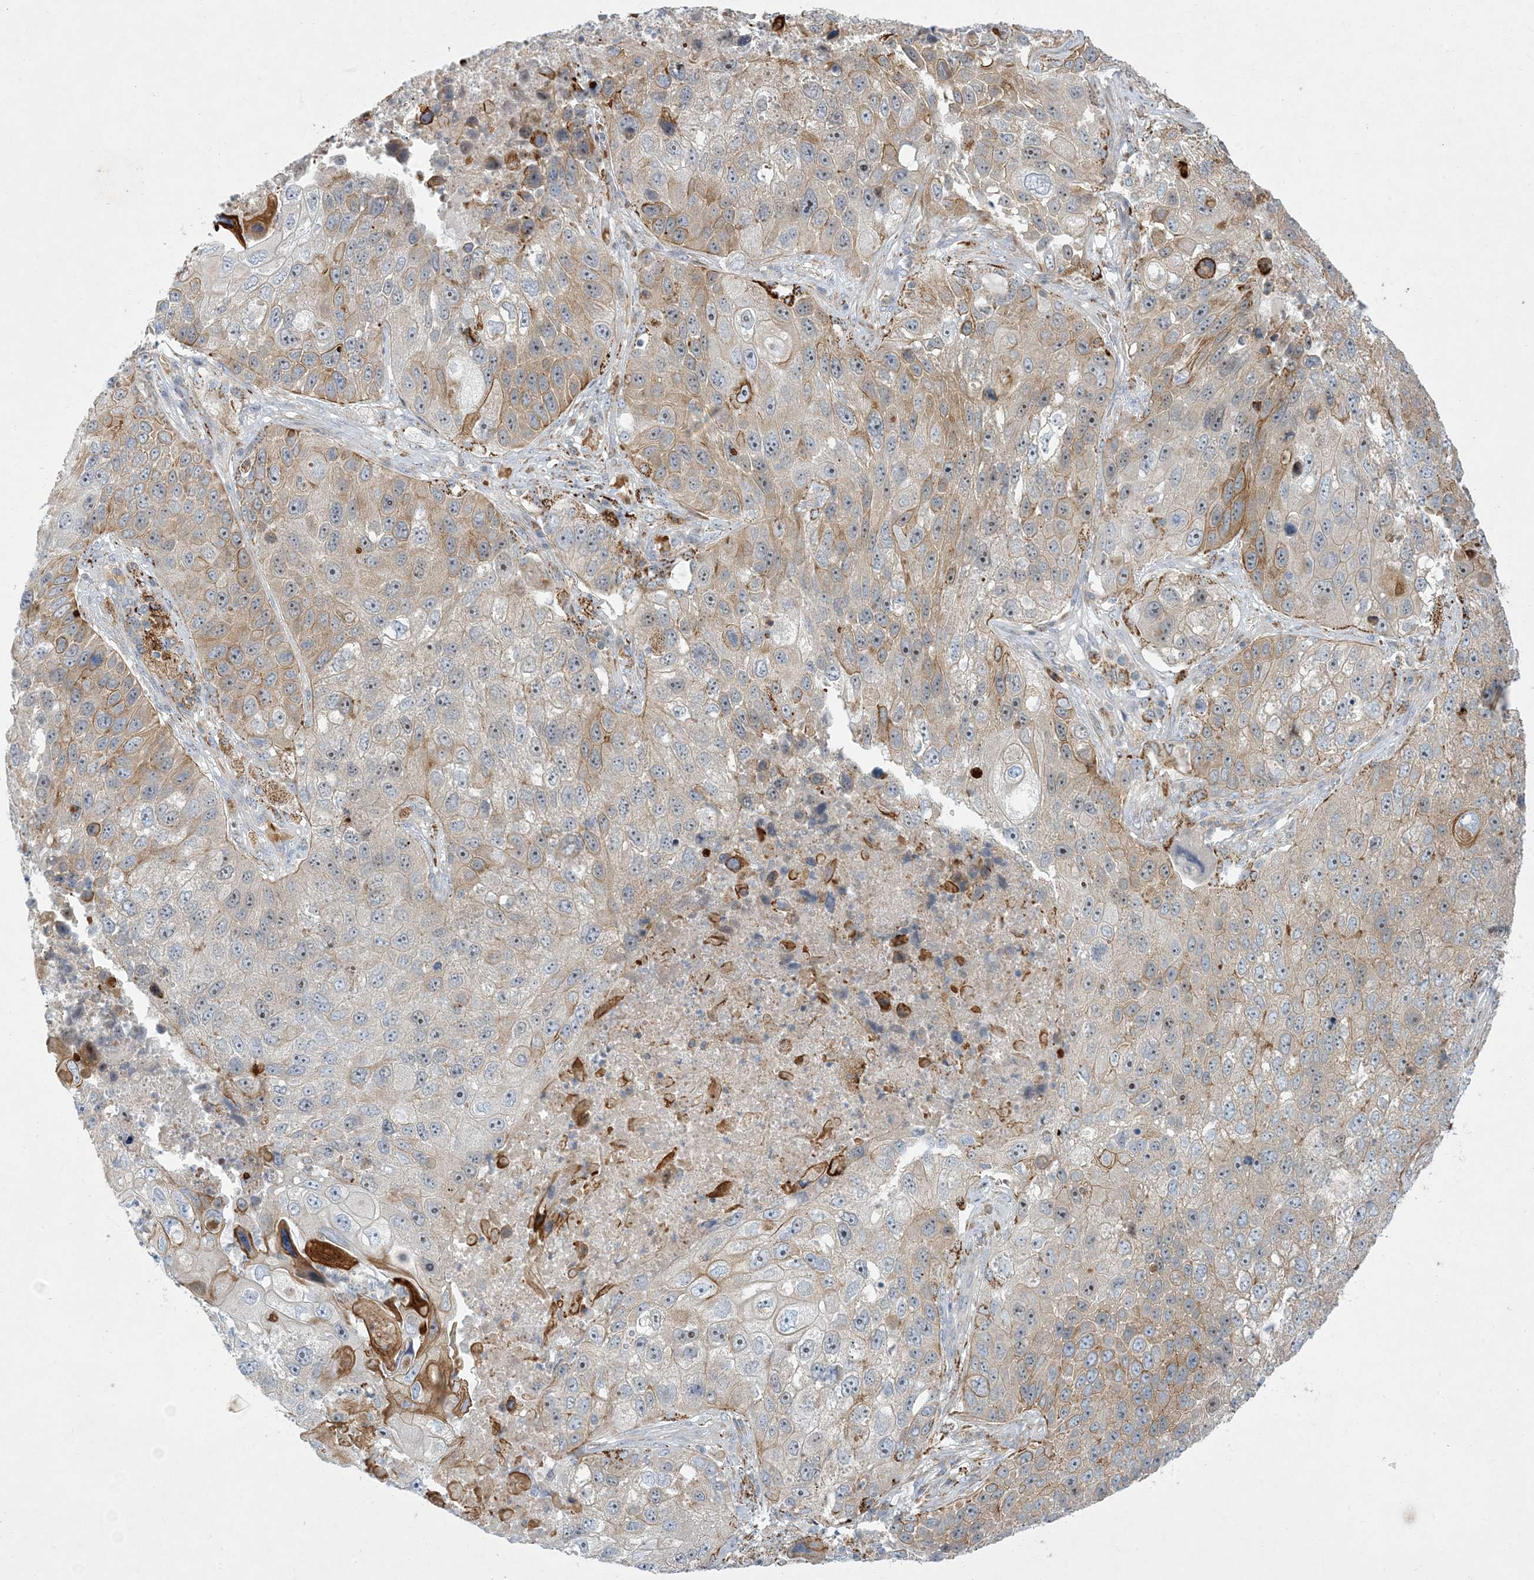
{"staining": {"intensity": "moderate", "quantity": "25%-75%", "location": "cytoplasmic/membranous"}, "tissue": "lung cancer", "cell_type": "Tumor cells", "image_type": "cancer", "snomed": [{"axis": "morphology", "description": "Squamous cell carcinoma, NOS"}, {"axis": "topography", "description": "Lung"}], "caption": "Squamous cell carcinoma (lung) stained with immunohistochemistry demonstrates moderate cytoplasmic/membranous staining in approximately 25%-75% of tumor cells.", "gene": "LTN1", "patient": {"sex": "male", "age": 61}}